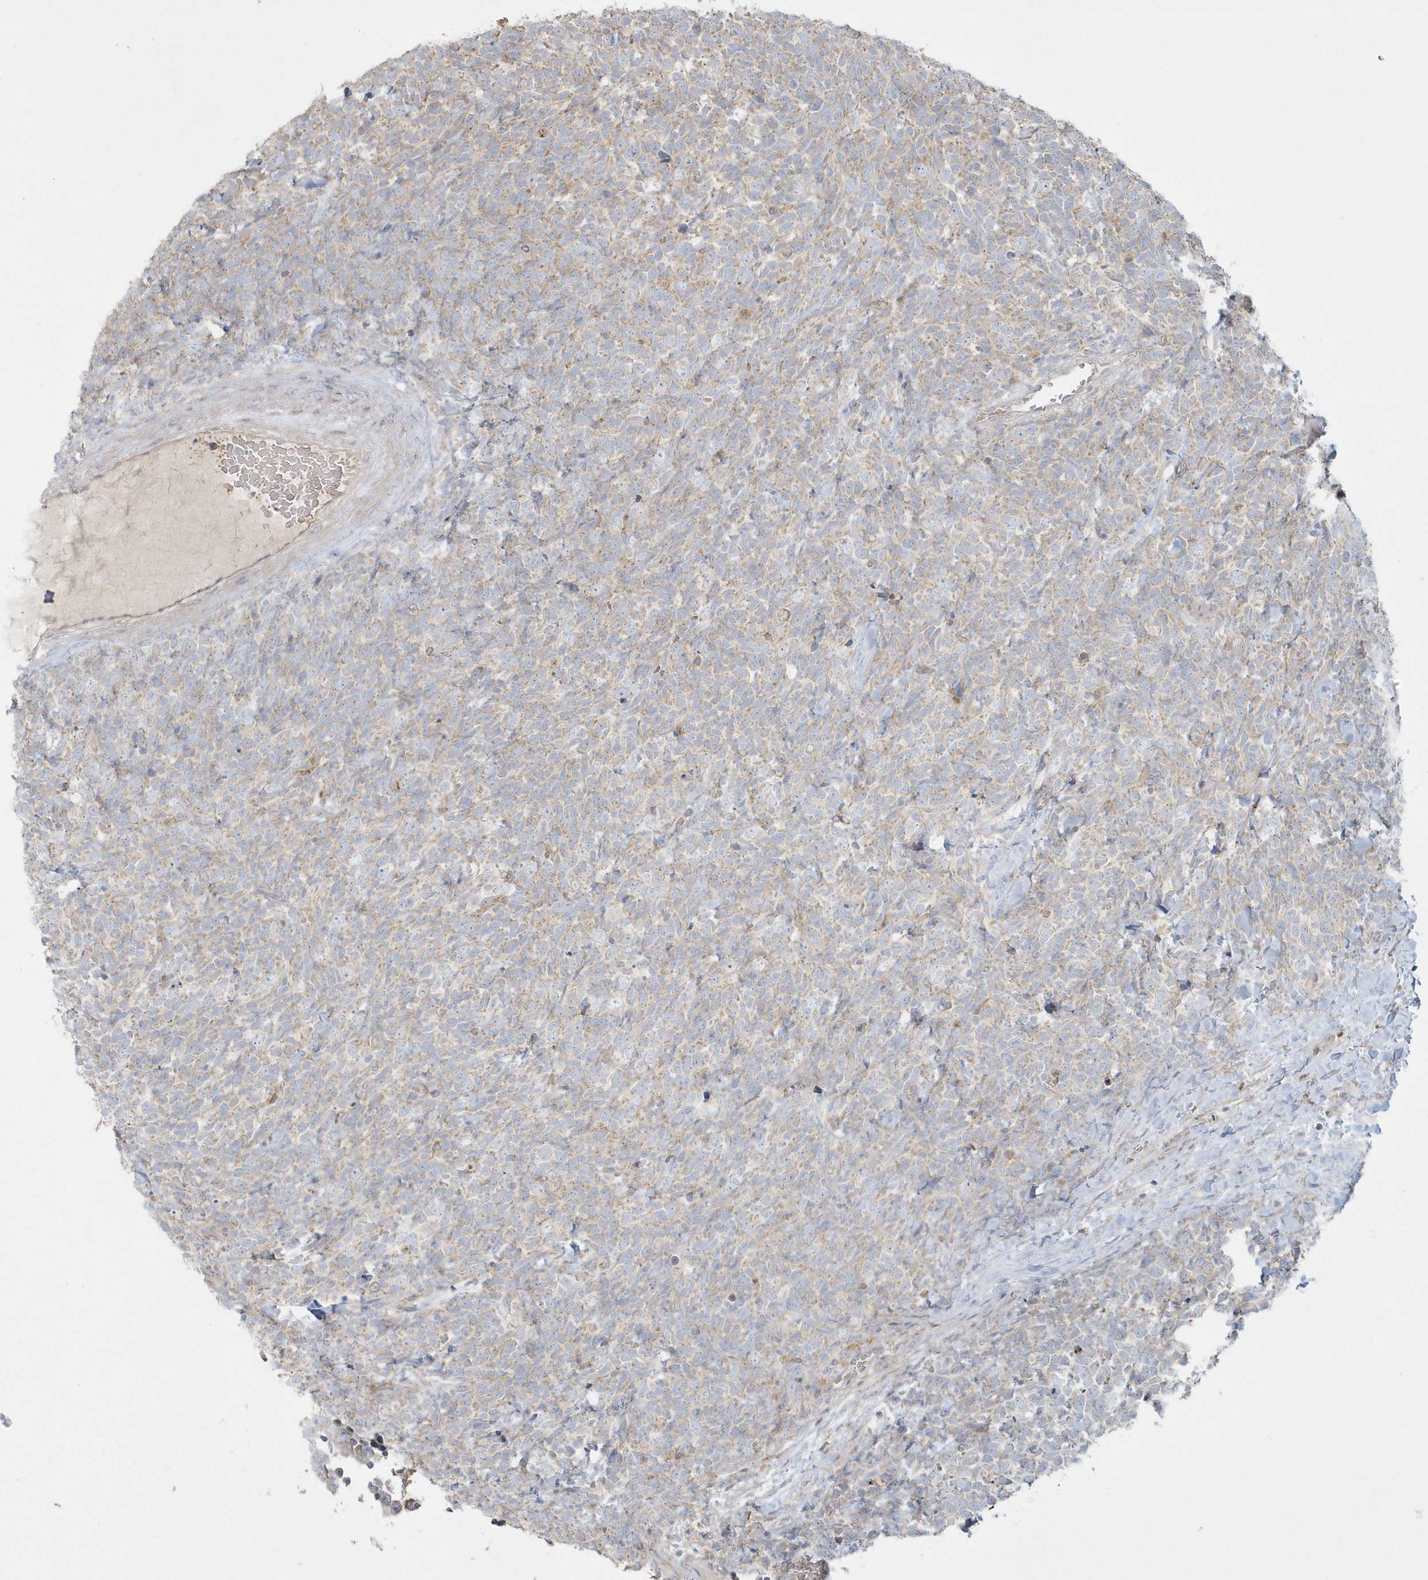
{"staining": {"intensity": "weak", "quantity": "25%-75%", "location": "cytoplasmic/membranous"}, "tissue": "urothelial cancer", "cell_type": "Tumor cells", "image_type": "cancer", "snomed": [{"axis": "morphology", "description": "Urothelial carcinoma, High grade"}, {"axis": "topography", "description": "Urinary bladder"}], "caption": "High-grade urothelial carcinoma was stained to show a protein in brown. There is low levels of weak cytoplasmic/membranous positivity in approximately 25%-75% of tumor cells.", "gene": "BLTP3A", "patient": {"sex": "female", "age": 82}}